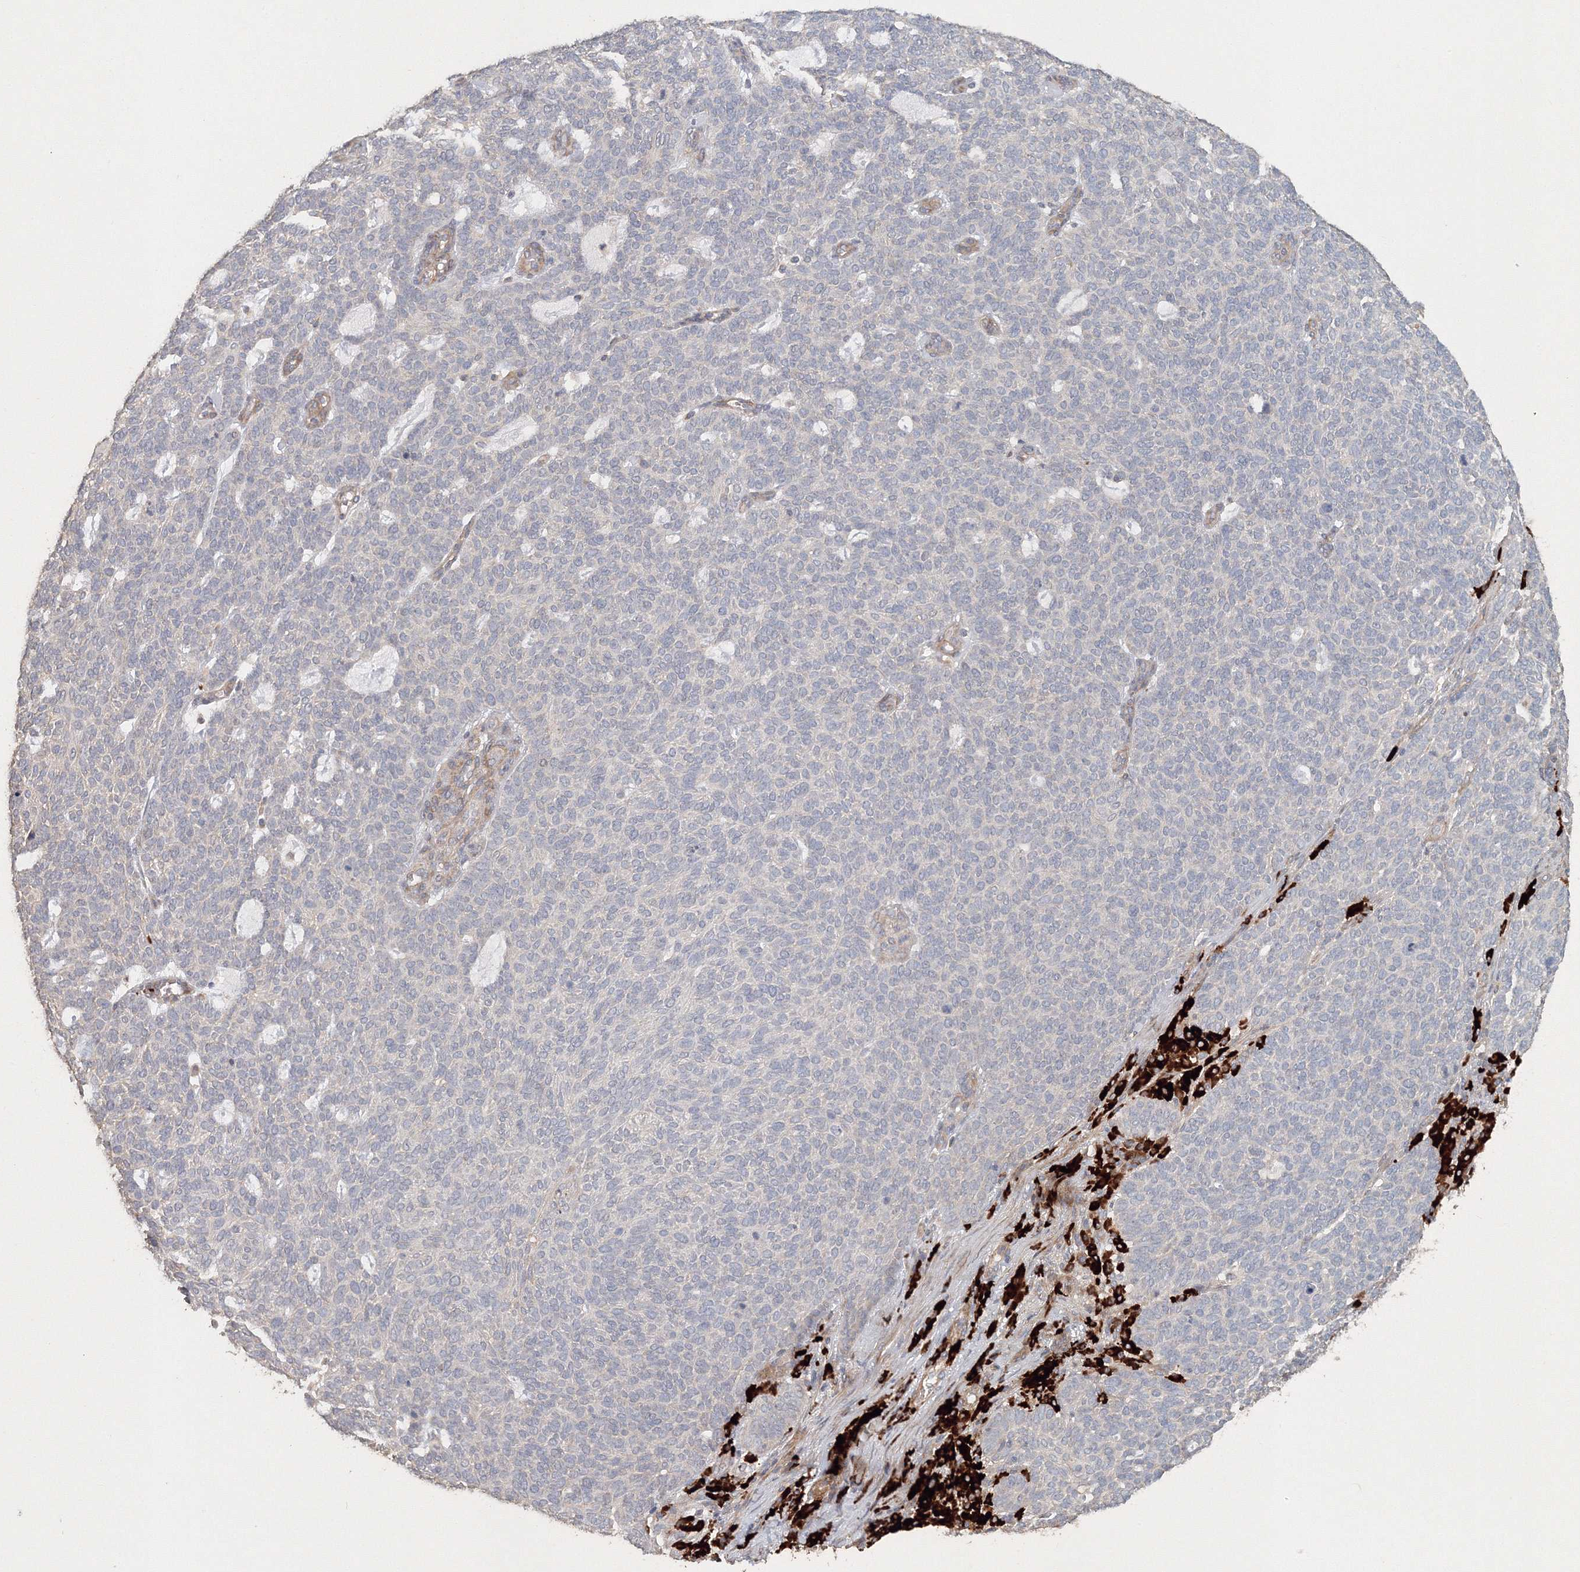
{"staining": {"intensity": "negative", "quantity": "none", "location": "none"}, "tissue": "skin cancer", "cell_type": "Tumor cells", "image_type": "cancer", "snomed": [{"axis": "morphology", "description": "Squamous cell carcinoma, NOS"}, {"axis": "topography", "description": "Skin"}], "caption": "High magnification brightfield microscopy of skin cancer (squamous cell carcinoma) stained with DAB (brown) and counterstained with hematoxylin (blue): tumor cells show no significant staining.", "gene": "NALF2", "patient": {"sex": "female", "age": 90}}